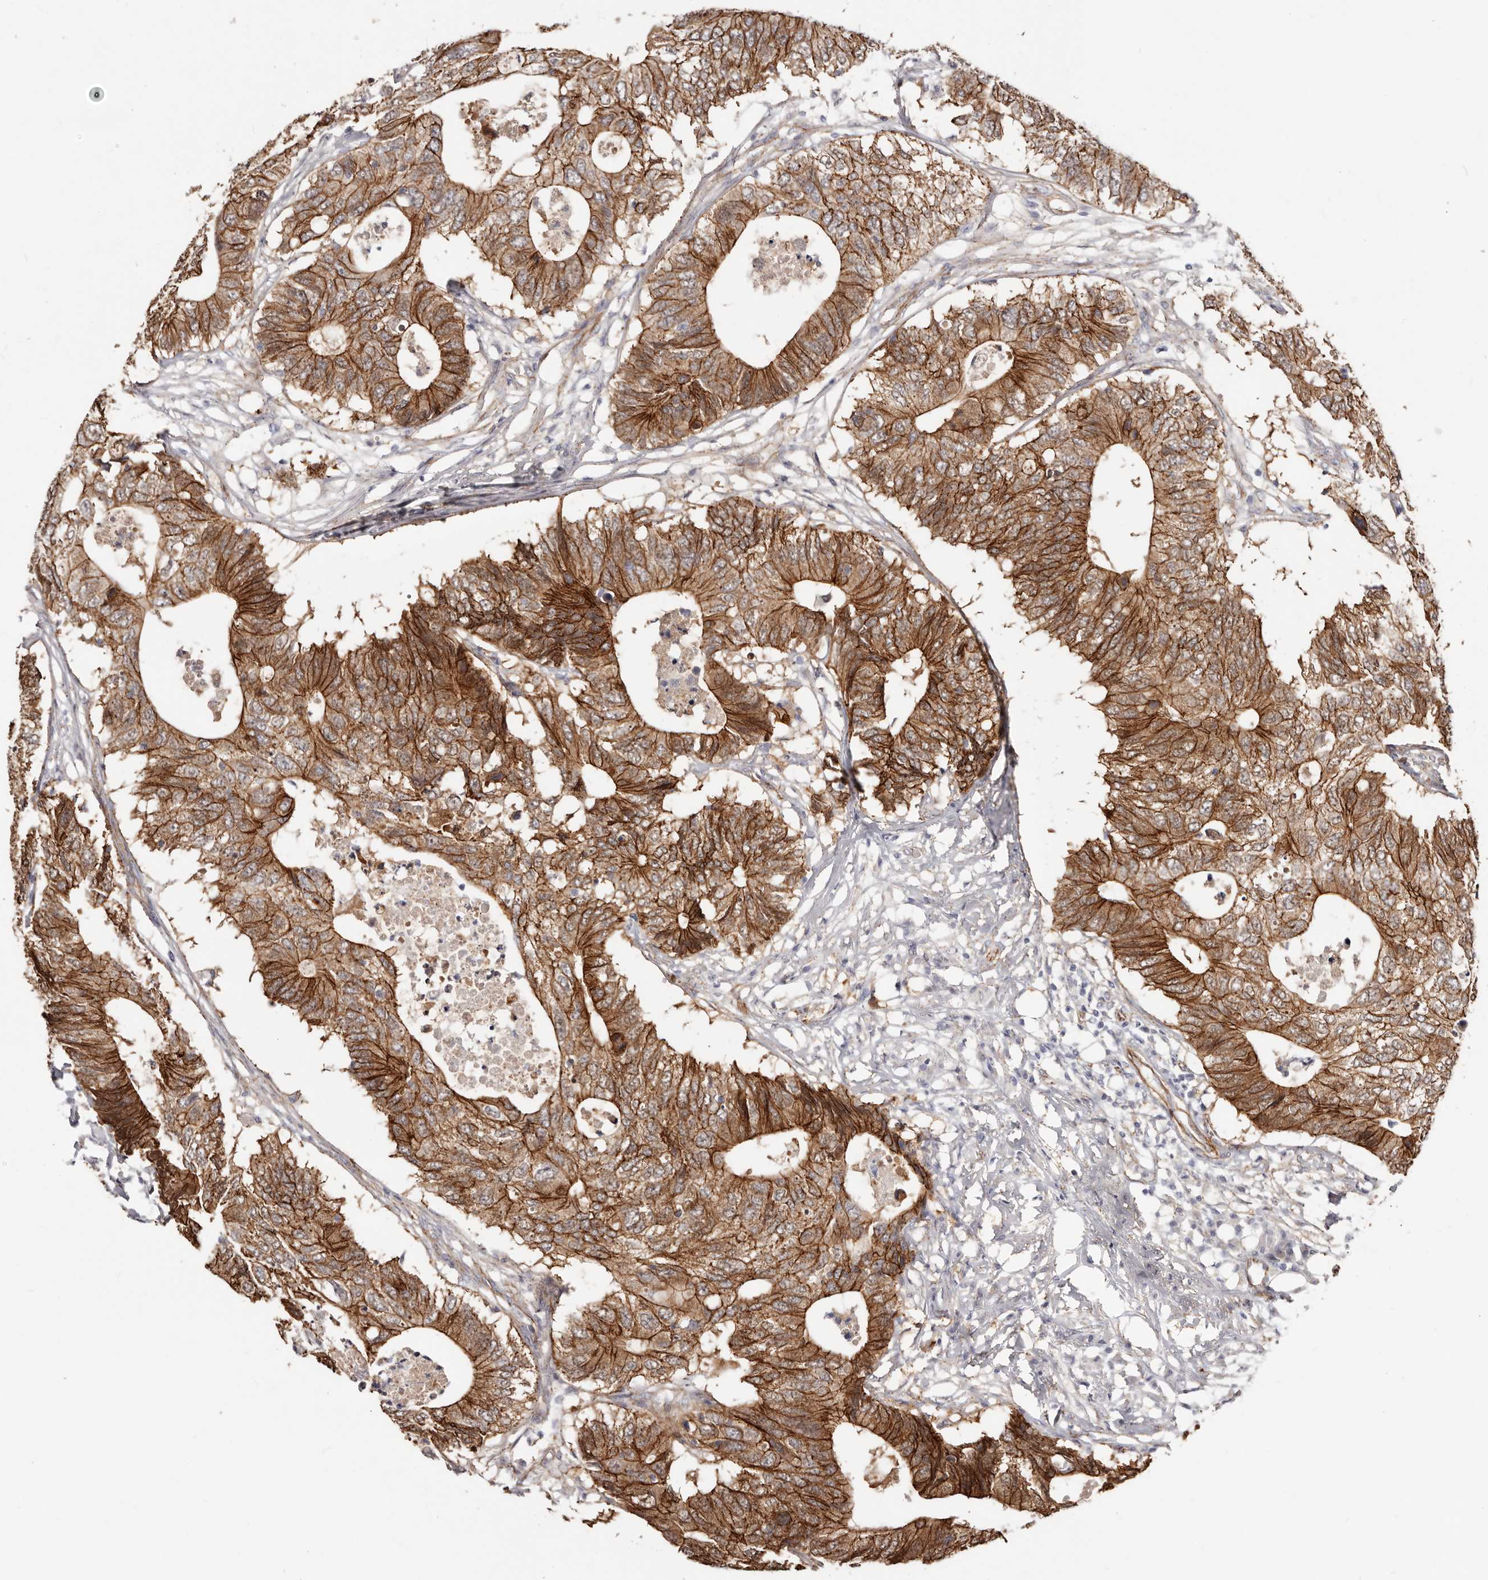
{"staining": {"intensity": "strong", "quantity": ">75%", "location": "cytoplasmic/membranous"}, "tissue": "colorectal cancer", "cell_type": "Tumor cells", "image_type": "cancer", "snomed": [{"axis": "morphology", "description": "Adenocarcinoma, NOS"}, {"axis": "topography", "description": "Colon"}], "caption": "An image showing strong cytoplasmic/membranous positivity in about >75% of tumor cells in colorectal cancer (adenocarcinoma), as visualized by brown immunohistochemical staining.", "gene": "CTNNB1", "patient": {"sex": "male", "age": 71}}